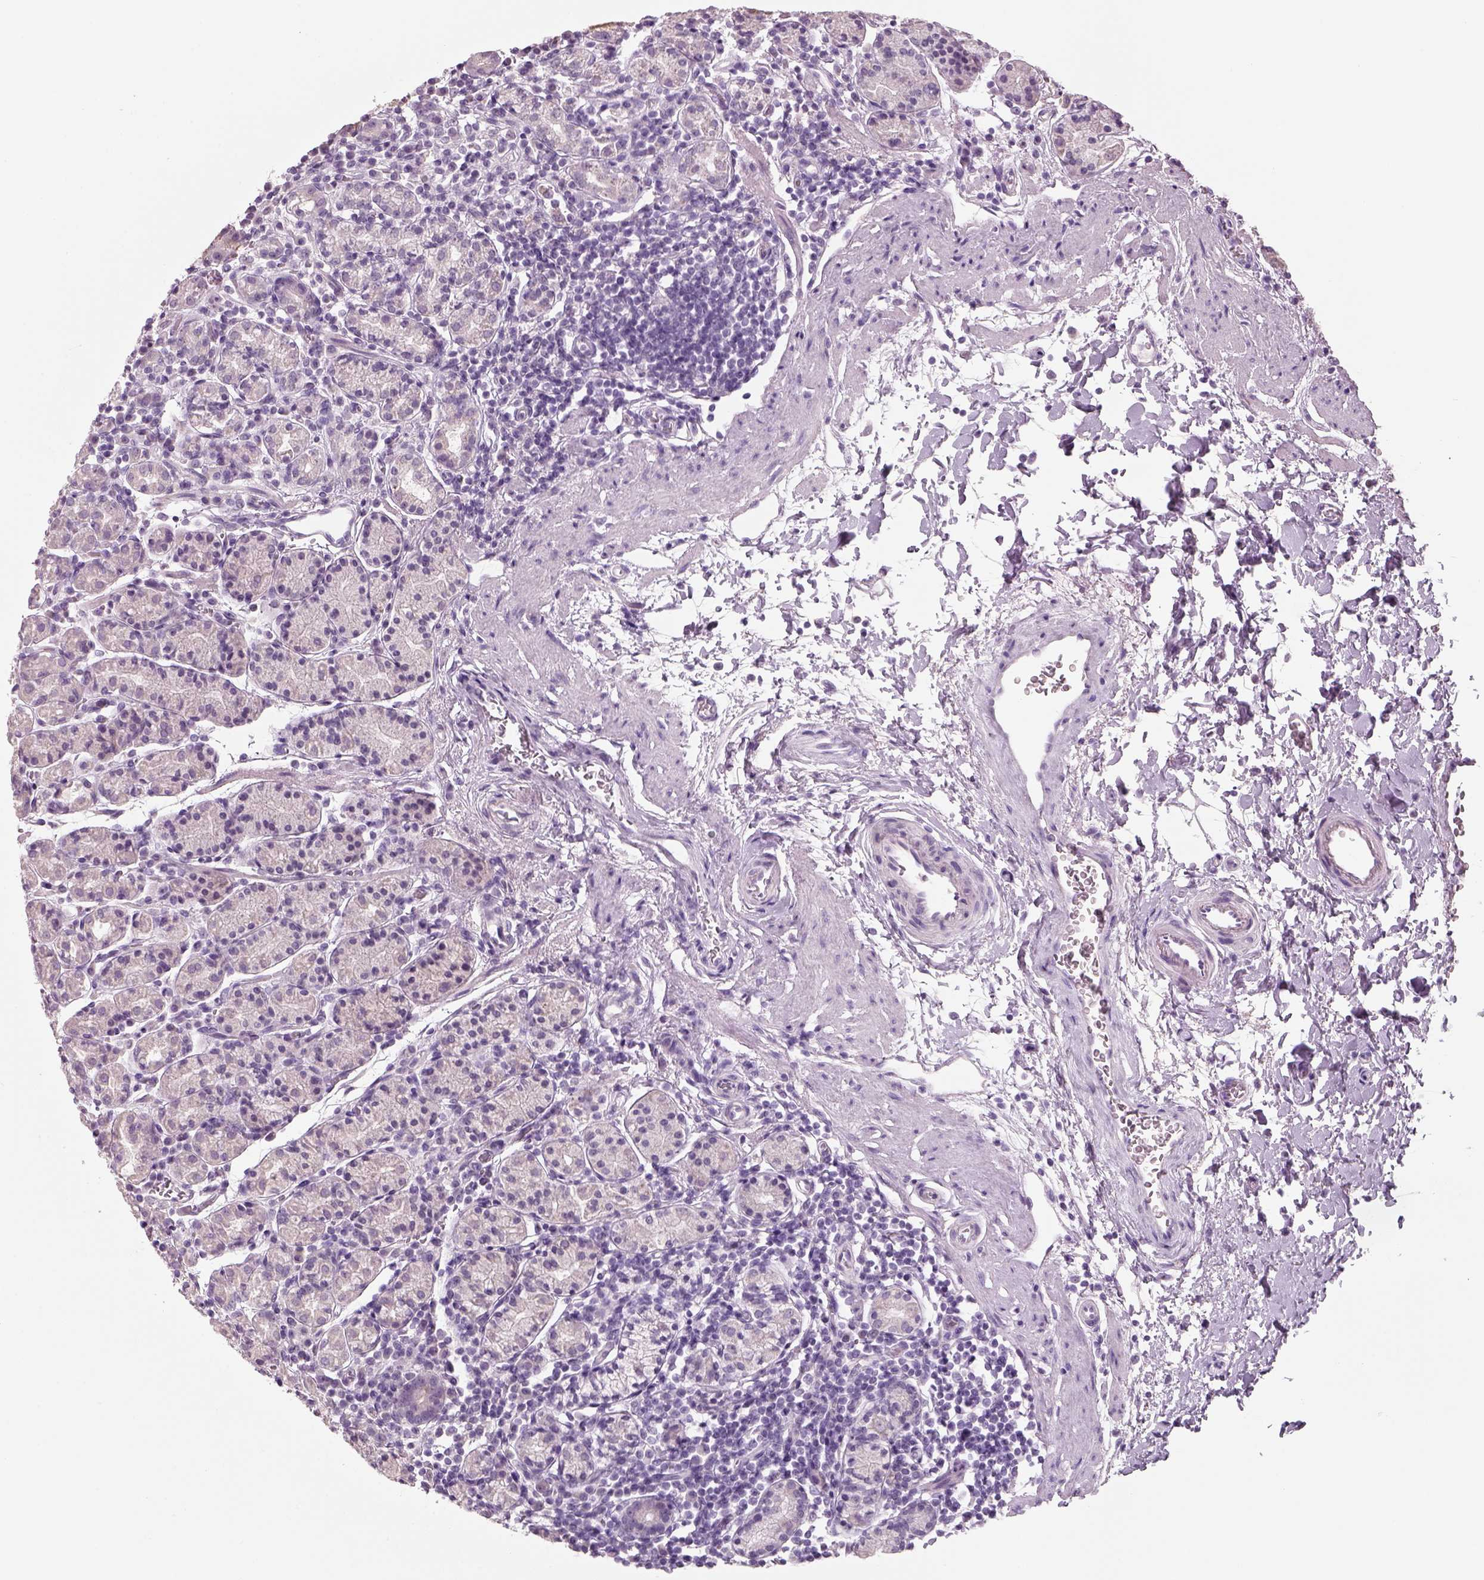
{"staining": {"intensity": "strong", "quantity": "25%-75%", "location": "cytoplasmic/membranous"}, "tissue": "stomach", "cell_type": "Glandular cells", "image_type": "normal", "snomed": [{"axis": "morphology", "description": "Normal tissue, NOS"}, {"axis": "topography", "description": "Stomach, upper"}, {"axis": "topography", "description": "Stomach"}], "caption": "An immunohistochemistry (IHC) micrograph of benign tissue is shown. Protein staining in brown highlights strong cytoplasmic/membranous positivity in stomach within glandular cells.", "gene": "SLC6A2", "patient": {"sex": "male", "age": 62}}